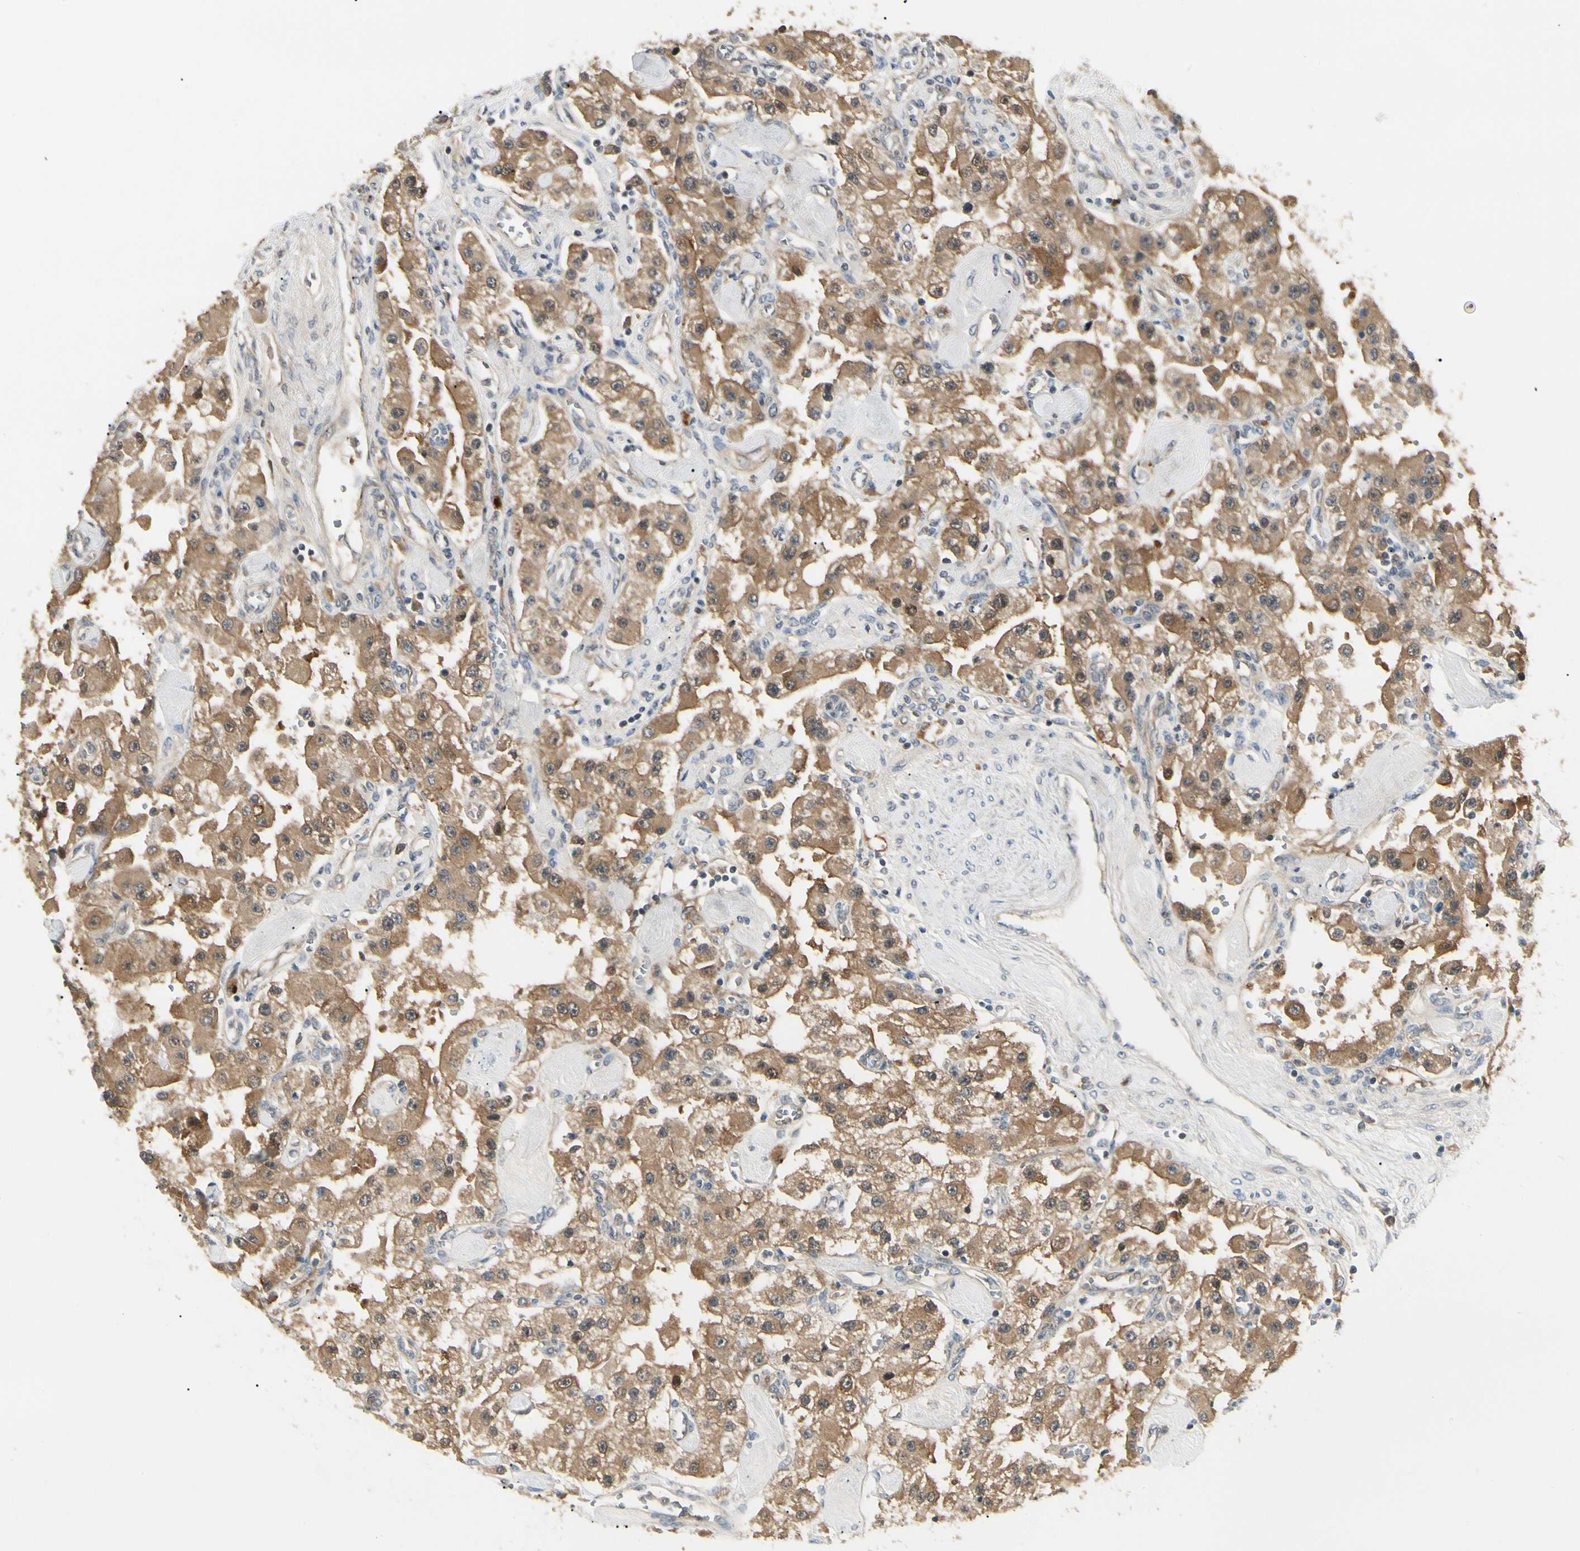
{"staining": {"intensity": "moderate", "quantity": ">75%", "location": "cytoplasmic/membranous"}, "tissue": "carcinoid", "cell_type": "Tumor cells", "image_type": "cancer", "snomed": [{"axis": "morphology", "description": "Carcinoid, malignant, NOS"}, {"axis": "topography", "description": "Pancreas"}], "caption": "A high-resolution histopathology image shows immunohistochemistry (IHC) staining of carcinoid, which reveals moderate cytoplasmic/membranous staining in about >75% of tumor cells.", "gene": "NME1-NME2", "patient": {"sex": "male", "age": 41}}